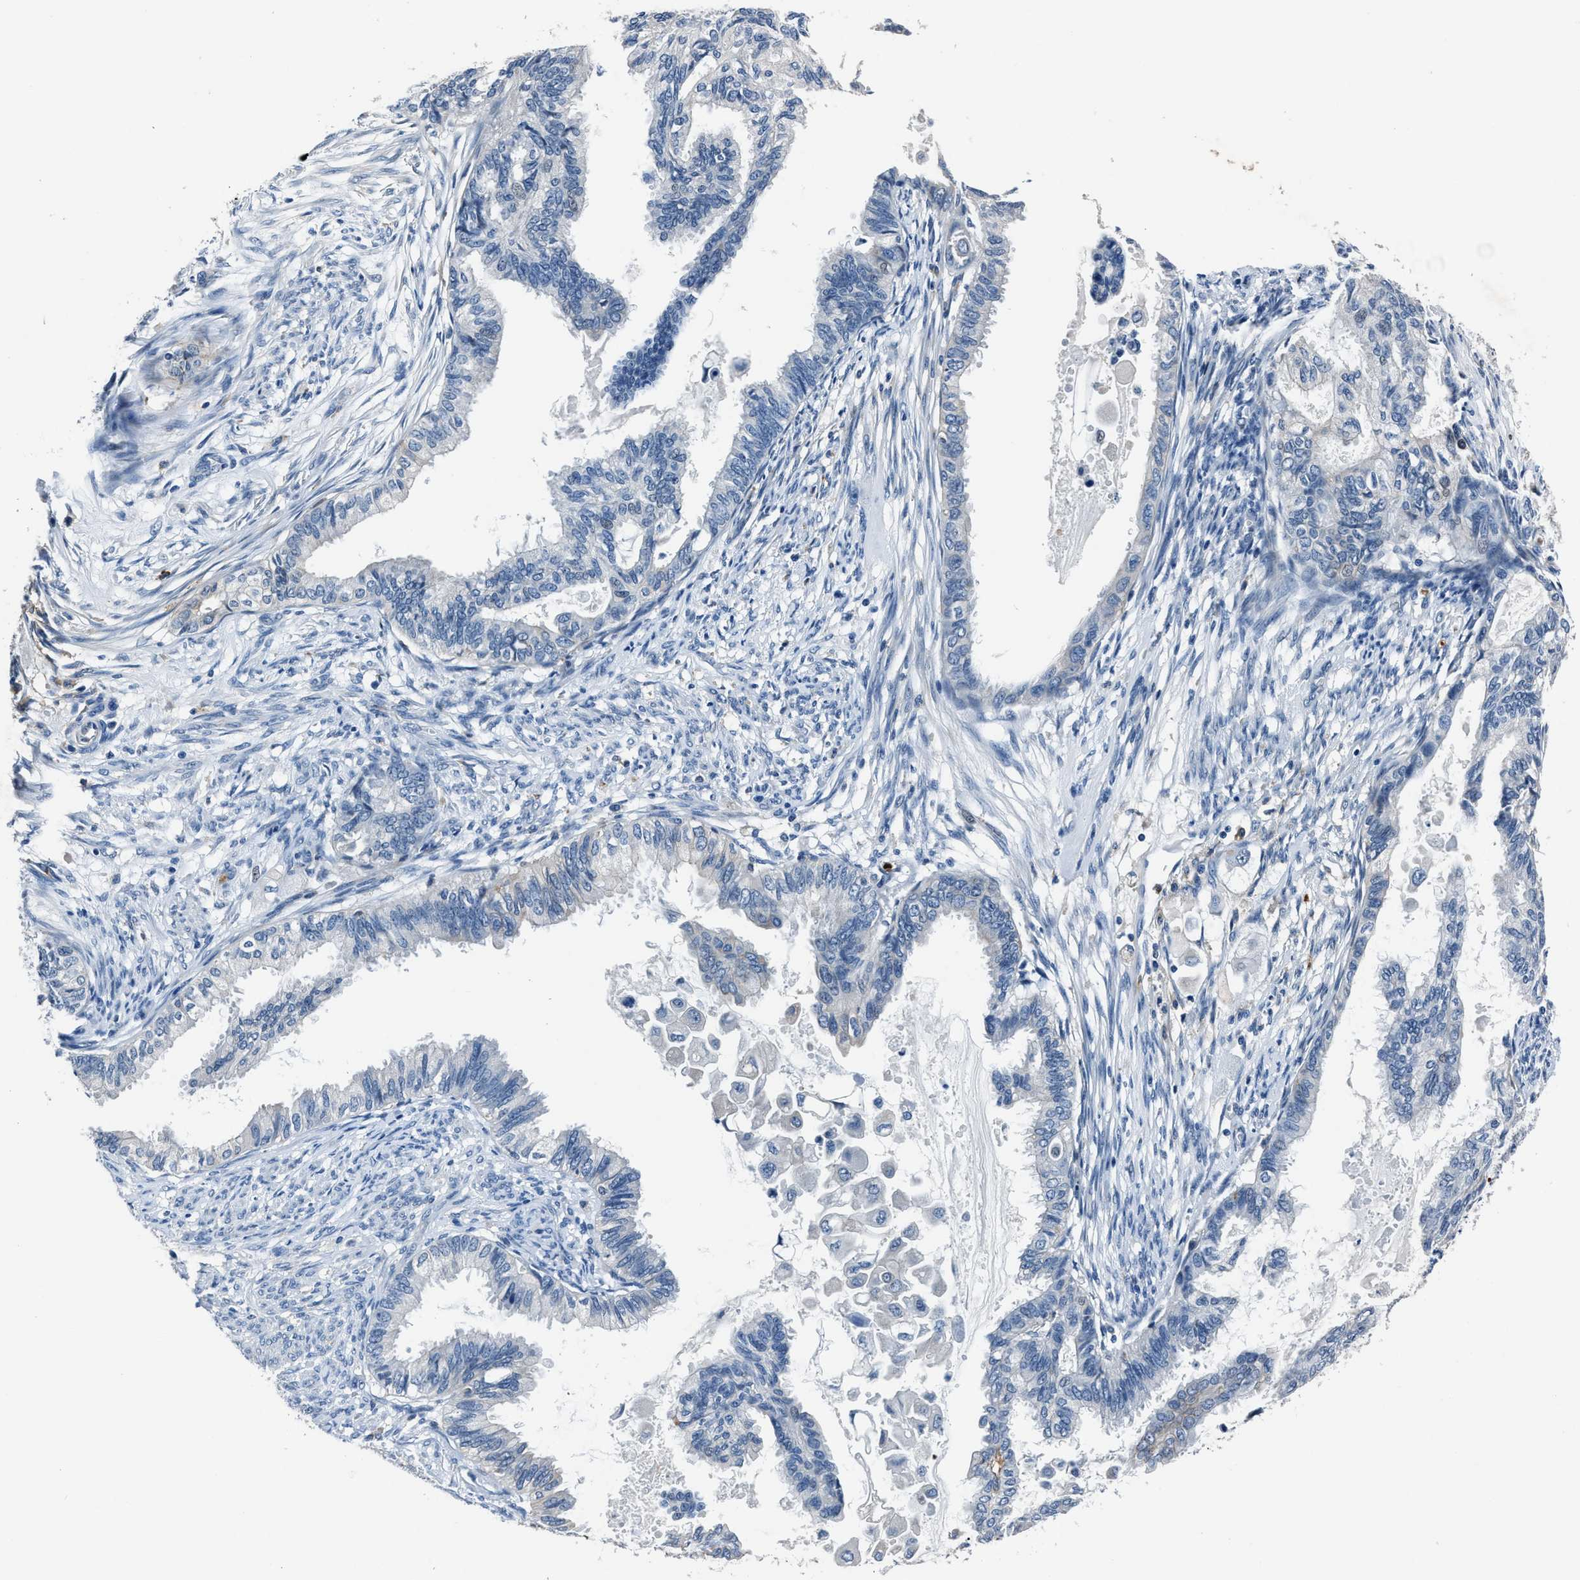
{"staining": {"intensity": "negative", "quantity": "none", "location": "none"}, "tissue": "cervical cancer", "cell_type": "Tumor cells", "image_type": "cancer", "snomed": [{"axis": "morphology", "description": "Normal tissue, NOS"}, {"axis": "morphology", "description": "Adenocarcinoma, NOS"}, {"axis": "topography", "description": "Cervix"}, {"axis": "topography", "description": "Endometrium"}], "caption": "Immunohistochemical staining of cervical cancer reveals no significant positivity in tumor cells. The staining is performed using DAB brown chromogen with nuclei counter-stained in using hematoxylin.", "gene": "FGL2", "patient": {"sex": "female", "age": 86}}